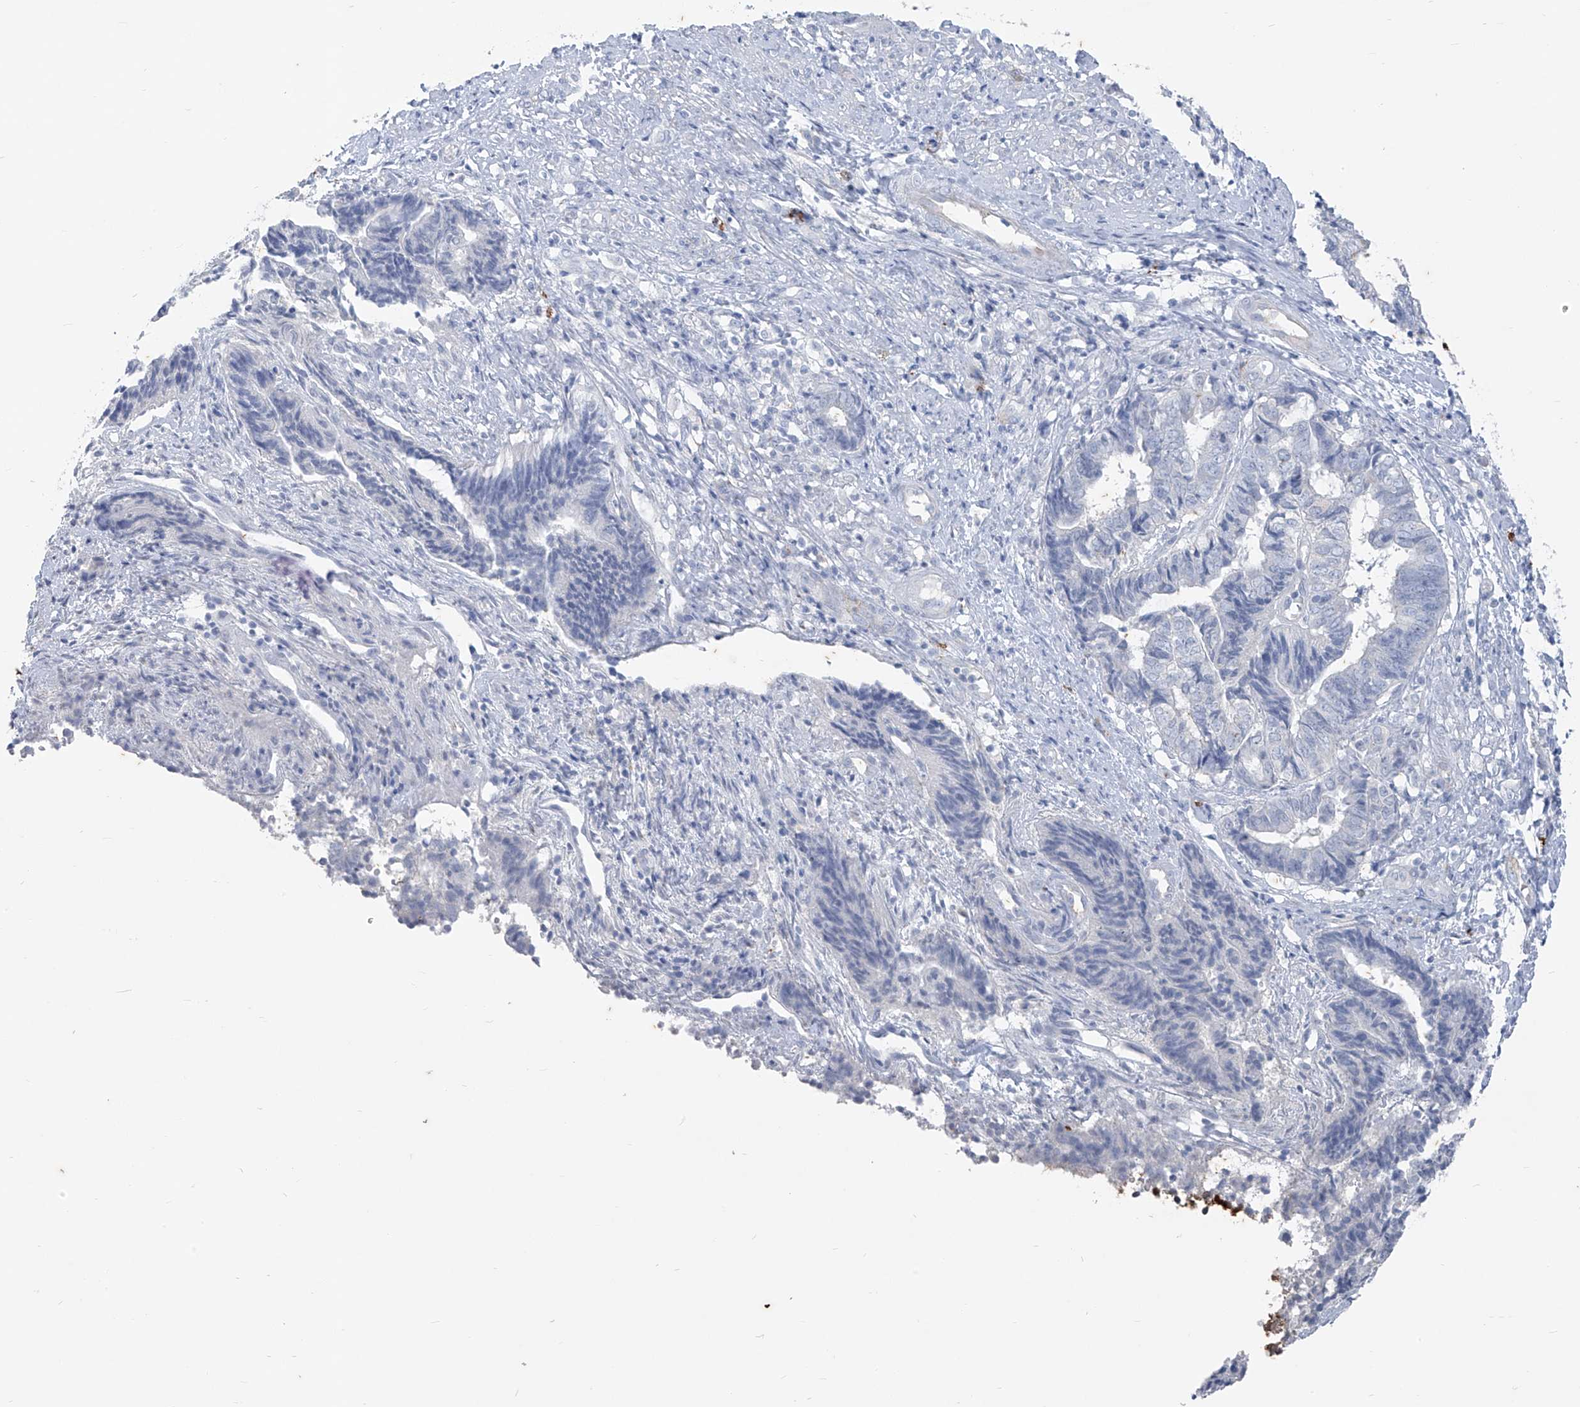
{"staining": {"intensity": "negative", "quantity": "none", "location": "none"}, "tissue": "endometrial cancer", "cell_type": "Tumor cells", "image_type": "cancer", "snomed": [{"axis": "morphology", "description": "Adenocarcinoma, NOS"}, {"axis": "topography", "description": "Uterus"}, {"axis": "topography", "description": "Endometrium"}], "caption": "Tumor cells show no significant protein expression in endometrial cancer. (Brightfield microscopy of DAB IHC at high magnification).", "gene": "CX3CR1", "patient": {"sex": "female", "age": 70}}